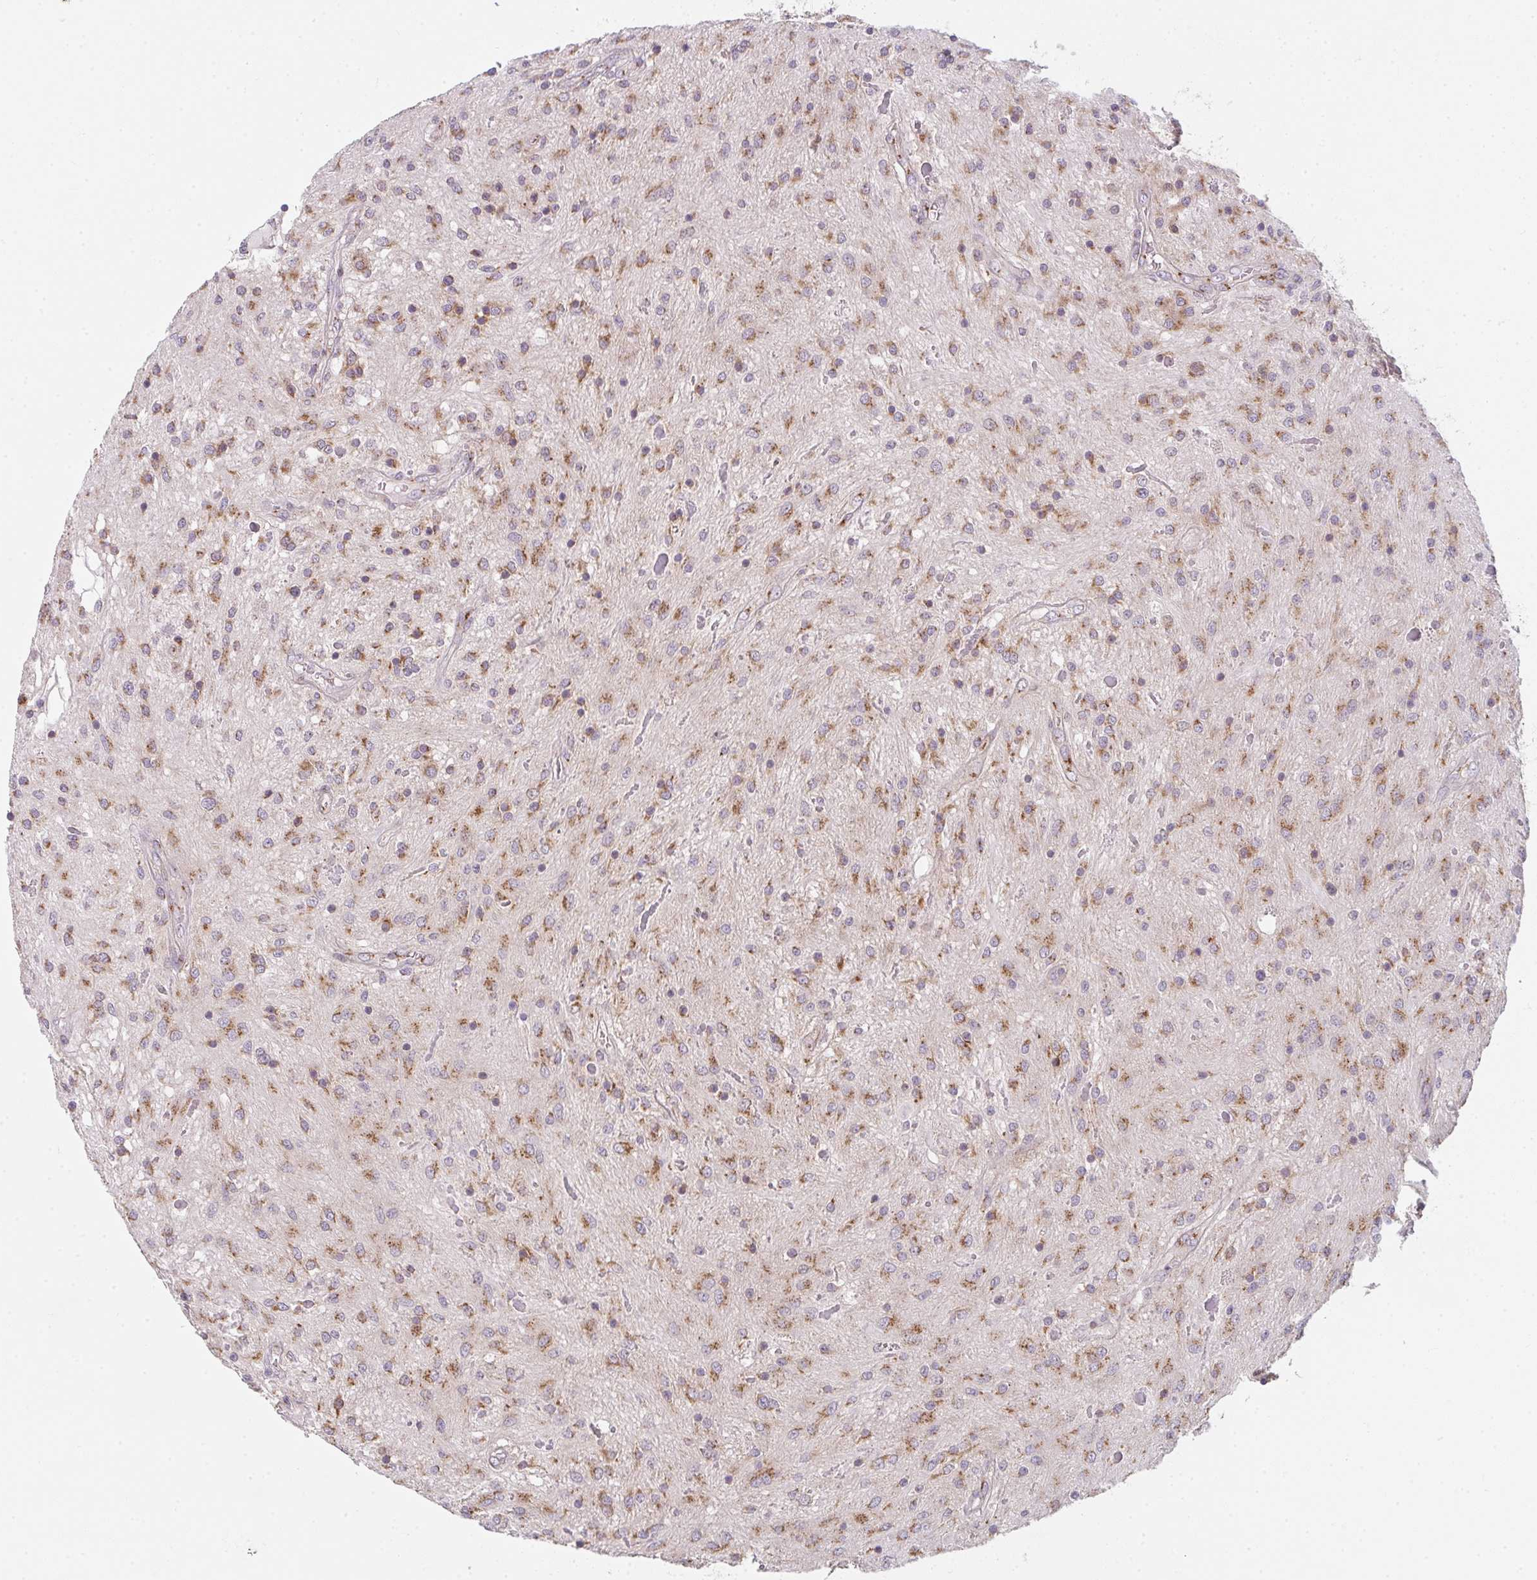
{"staining": {"intensity": "moderate", "quantity": ">75%", "location": "cytoplasmic/membranous"}, "tissue": "glioma", "cell_type": "Tumor cells", "image_type": "cancer", "snomed": [{"axis": "morphology", "description": "Glioma, malignant, Low grade"}, {"axis": "topography", "description": "Cerebellum"}], "caption": "Protein expression analysis of human glioma reveals moderate cytoplasmic/membranous positivity in approximately >75% of tumor cells.", "gene": "GVQW3", "patient": {"sex": "female", "age": 14}}